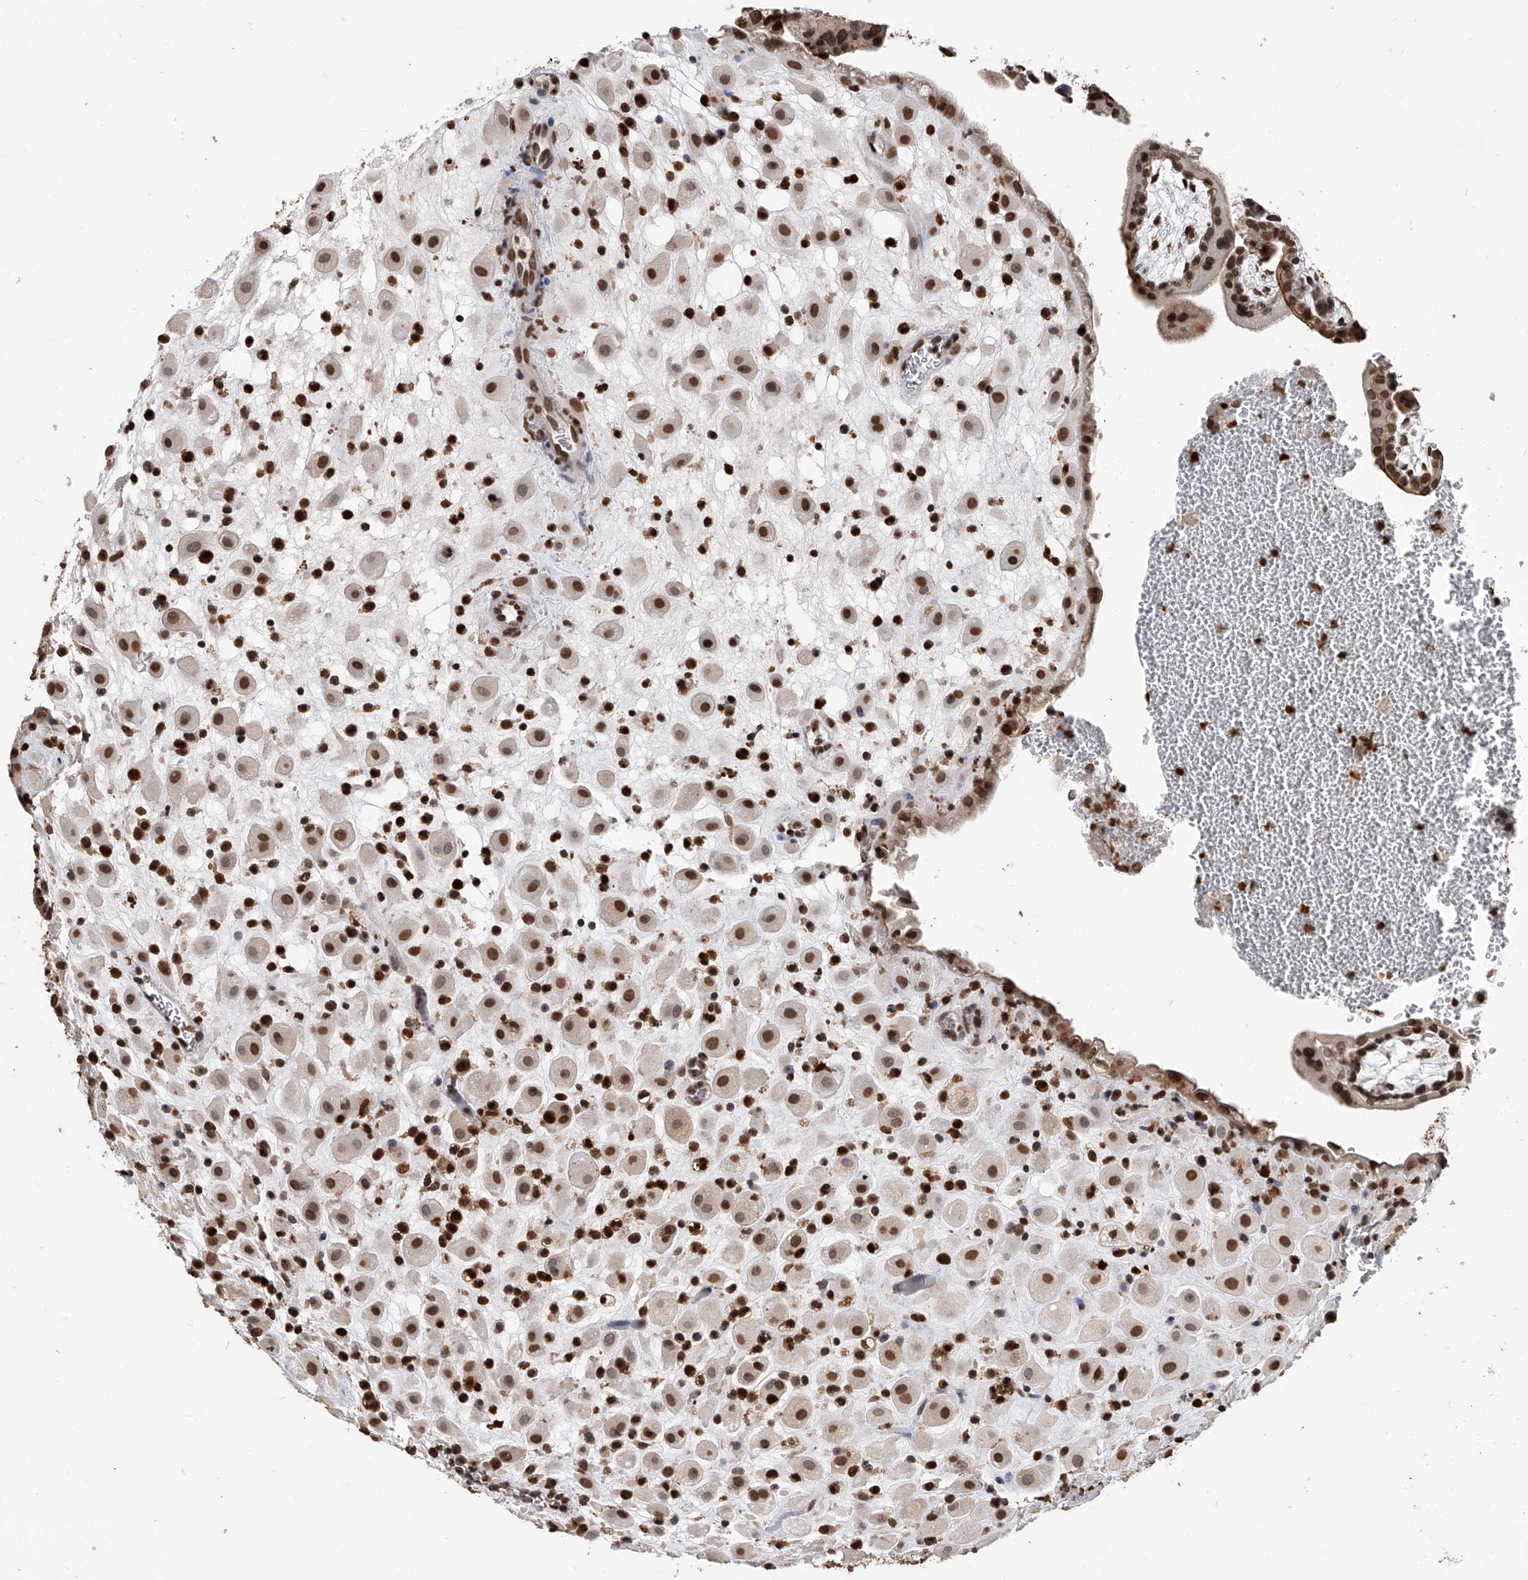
{"staining": {"intensity": "moderate", "quantity": ">75%", "location": "nuclear"}, "tissue": "placenta", "cell_type": "Decidual cells", "image_type": "normal", "snomed": [{"axis": "morphology", "description": "Normal tissue, NOS"}, {"axis": "topography", "description": "Placenta"}], "caption": "Moderate nuclear protein positivity is present in approximately >75% of decidual cells in placenta. The staining is performed using DAB brown chromogen to label protein expression. The nuclei are counter-stained blue using hematoxylin.", "gene": "CFAP410", "patient": {"sex": "female", "age": 35}}